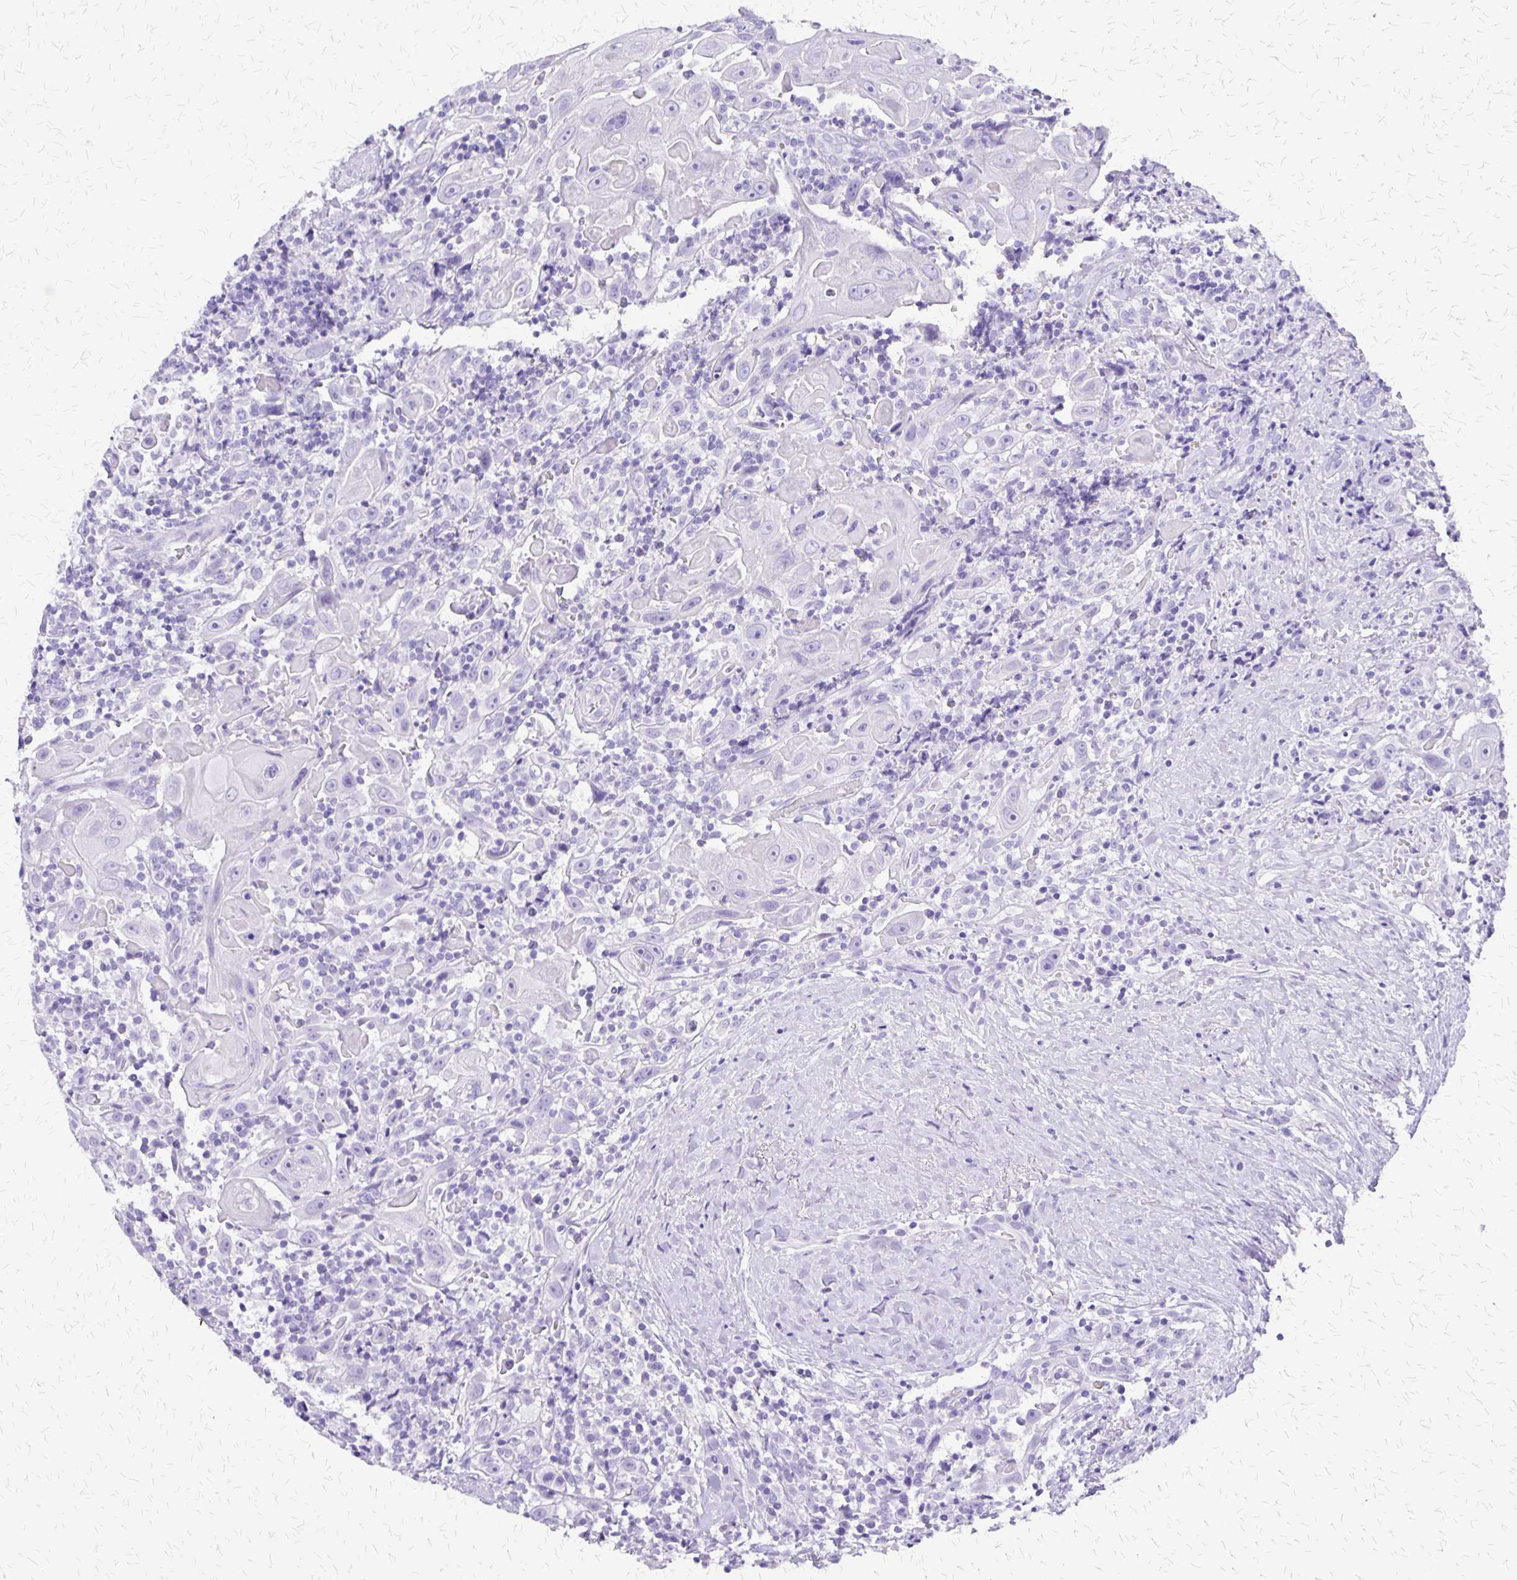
{"staining": {"intensity": "negative", "quantity": "none", "location": "none"}, "tissue": "head and neck cancer", "cell_type": "Tumor cells", "image_type": "cancer", "snomed": [{"axis": "morphology", "description": "Squamous cell carcinoma, NOS"}, {"axis": "topography", "description": "Head-Neck"}], "caption": "An image of human head and neck cancer (squamous cell carcinoma) is negative for staining in tumor cells. Nuclei are stained in blue.", "gene": "SLC13A2", "patient": {"sex": "female", "age": 95}}